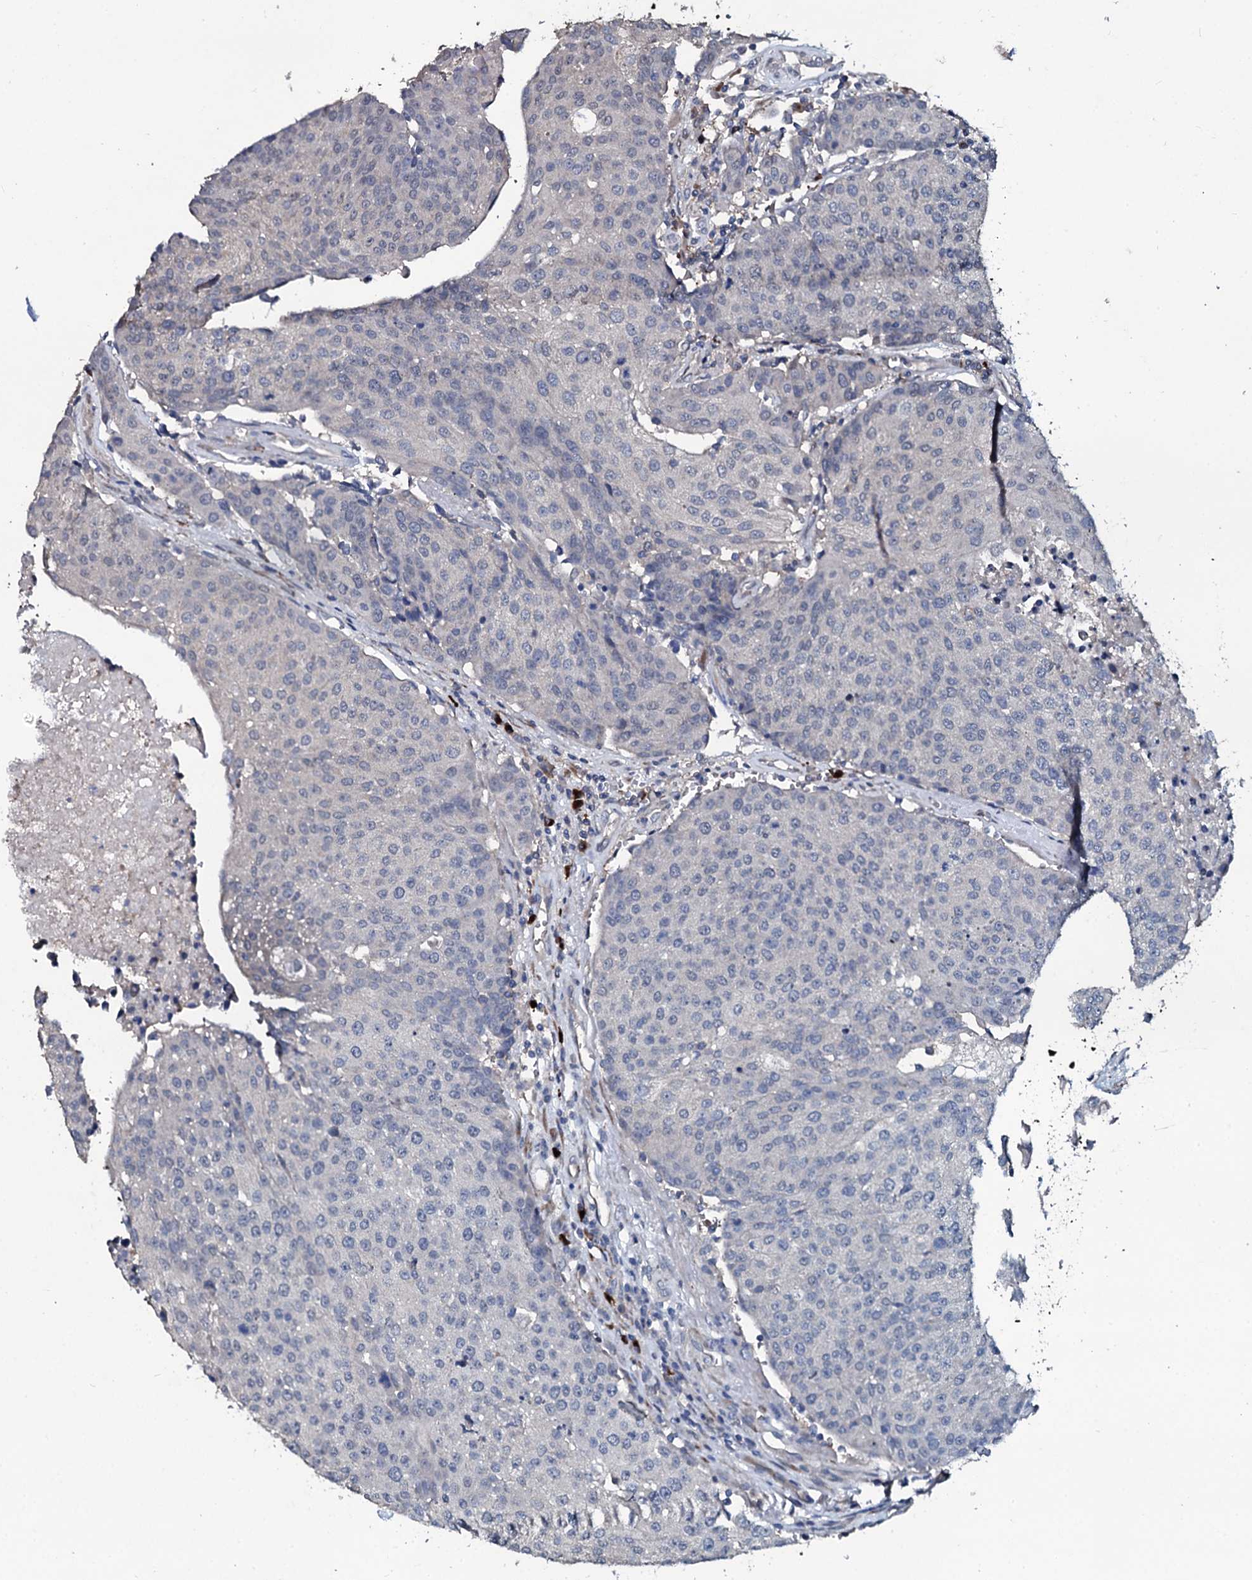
{"staining": {"intensity": "negative", "quantity": "none", "location": "none"}, "tissue": "urothelial cancer", "cell_type": "Tumor cells", "image_type": "cancer", "snomed": [{"axis": "morphology", "description": "Urothelial carcinoma, High grade"}, {"axis": "topography", "description": "Urinary bladder"}], "caption": "Micrograph shows no significant protein expression in tumor cells of urothelial carcinoma (high-grade).", "gene": "IL12B", "patient": {"sex": "female", "age": 85}}